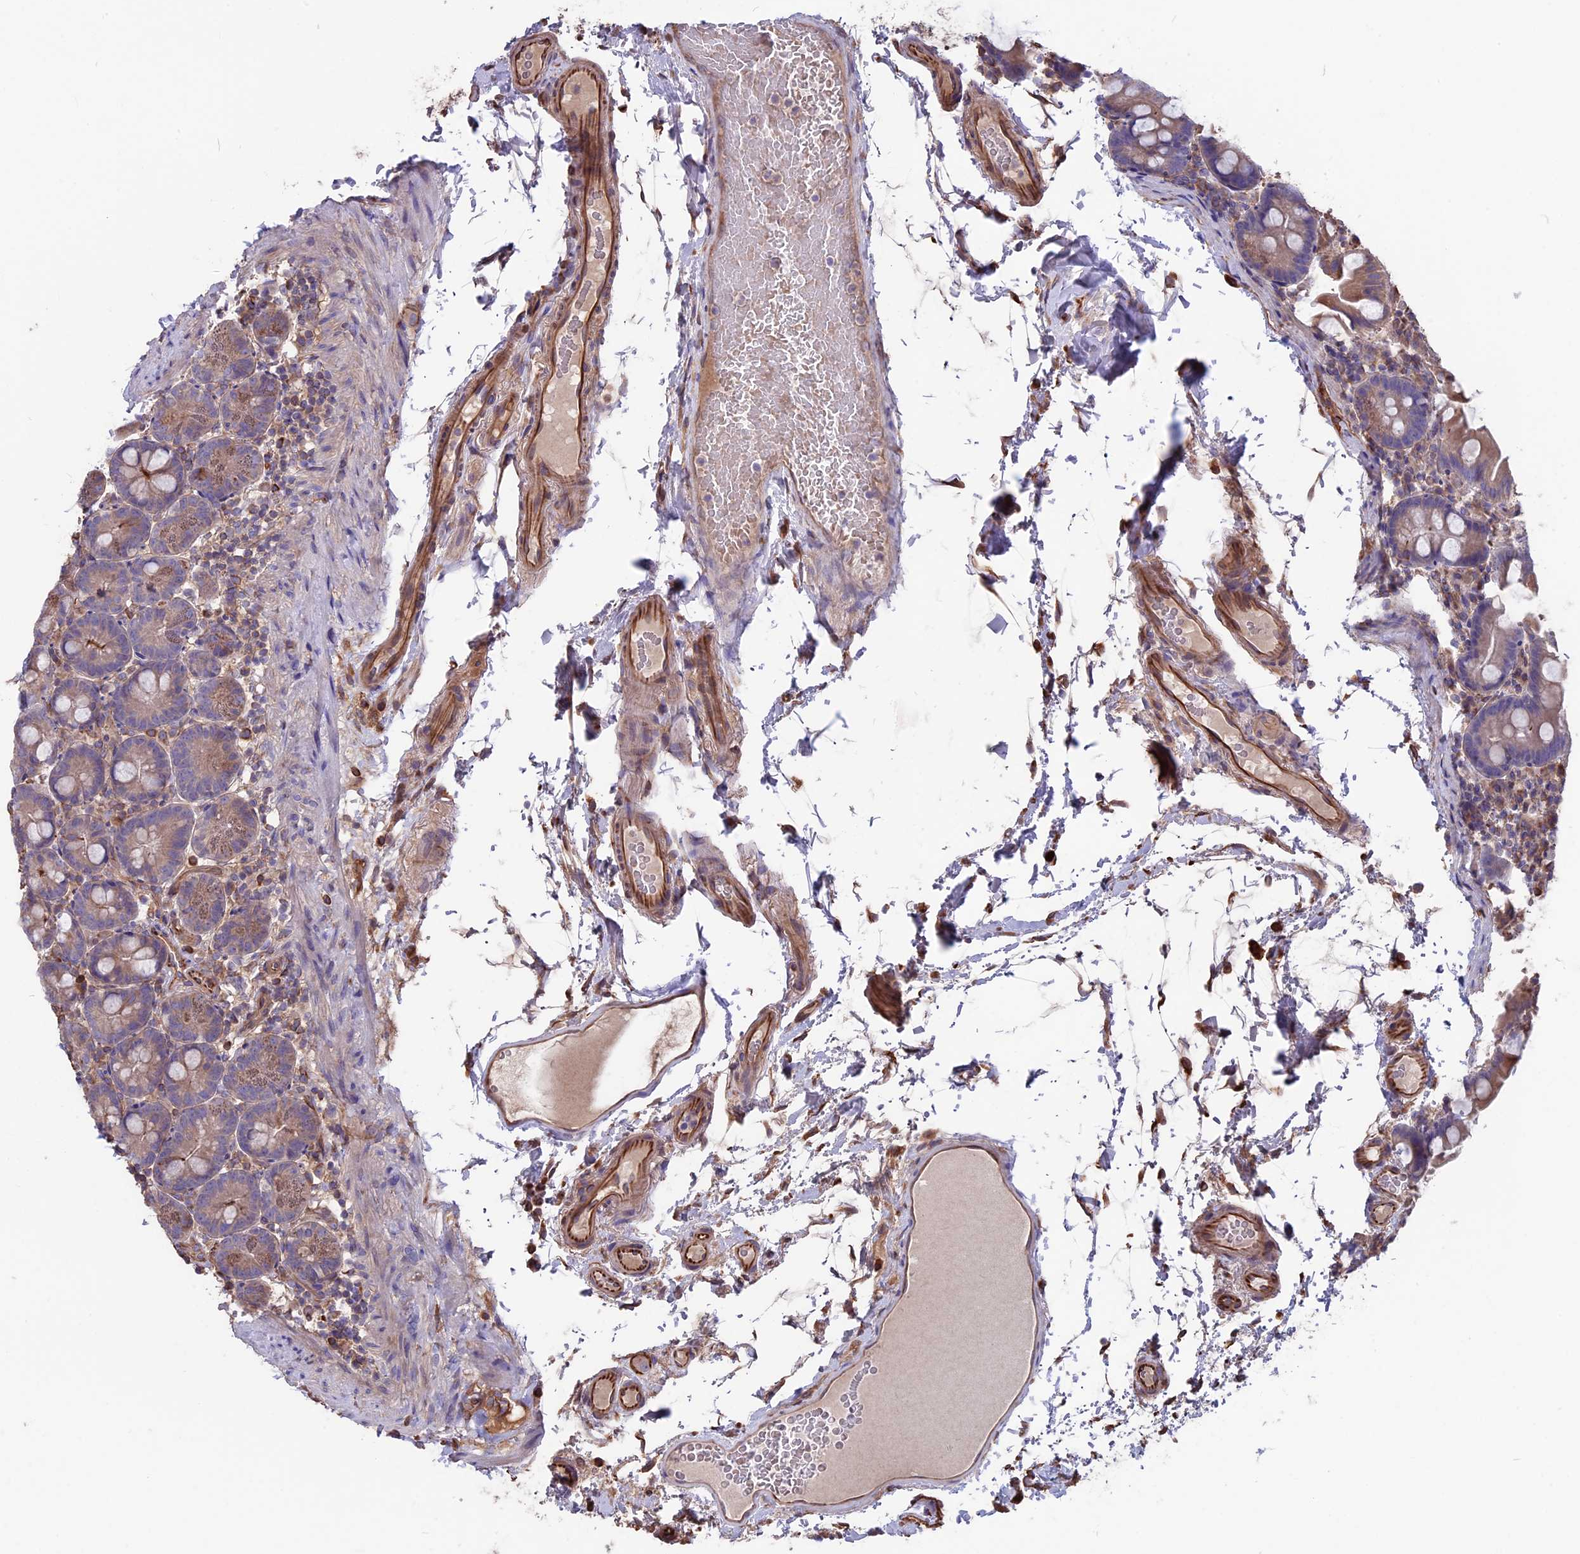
{"staining": {"intensity": "weak", "quantity": "25%-75%", "location": "cytoplasmic/membranous"}, "tissue": "small intestine", "cell_type": "Glandular cells", "image_type": "normal", "snomed": [{"axis": "morphology", "description": "Normal tissue, NOS"}, {"axis": "topography", "description": "Small intestine"}], "caption": "Glandular cells show low levels of weak cytoplasmic/membranous positivity in approximately 25%-75% of cells in unremarkable small intestine.", "gene": "SEH1L", "patient": {"sex": "female", "age": 68}}